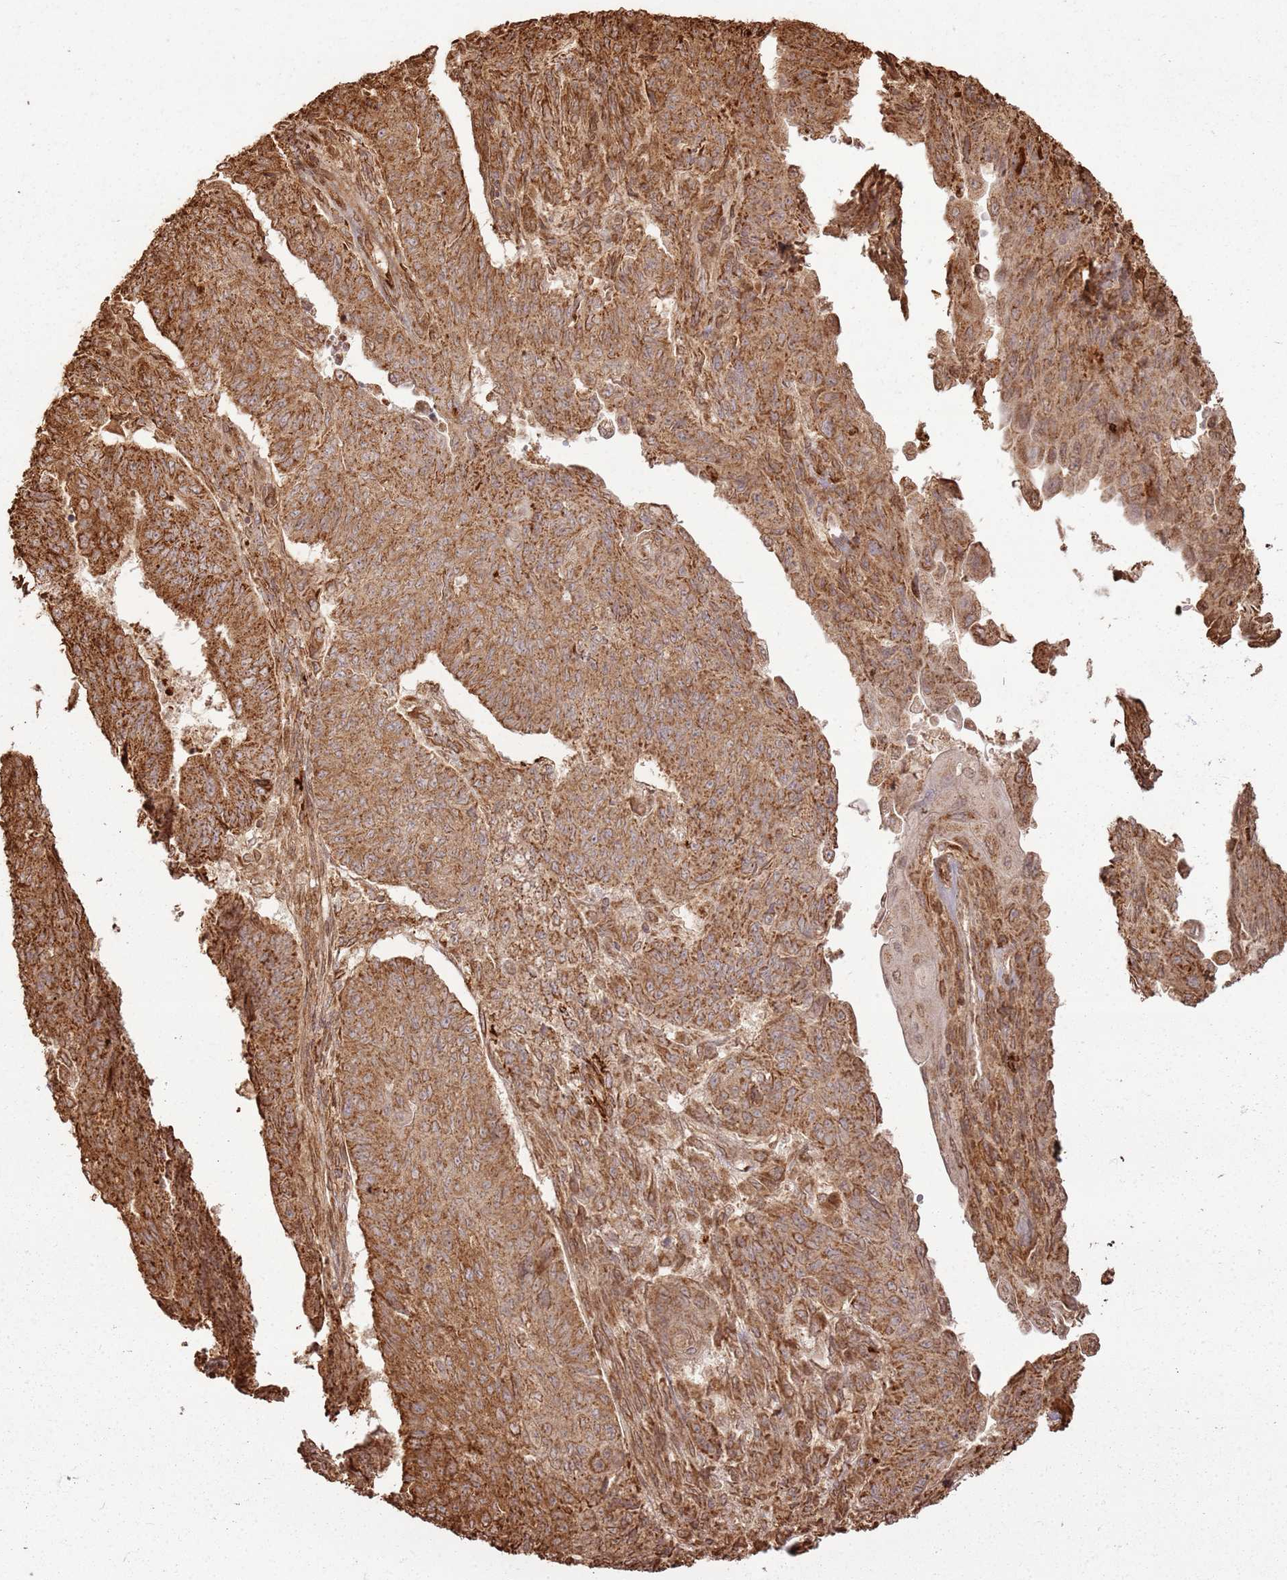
{"staining": {"intensity": "strong", "quantity": ">75%", "location": "cytoplasmic/membranous"}, "tissue": "endometrial cancer", "cell_type": "Tumor cells", "image_type": "cancer", "snomed": [{"axis": "morphology", "description": "Adenocarcinoma, NOS"}, {"axis": "topography", "description": "Endometrium"}], "caption": "A photomicrograph of endometrial cancer (adenocarcinoma) stained for a protein reveals strong cytoplasmic/membranous brown staining in tumor cells.", "gene": "DDX59", "patient": {"sex": "female", "age": 32}}